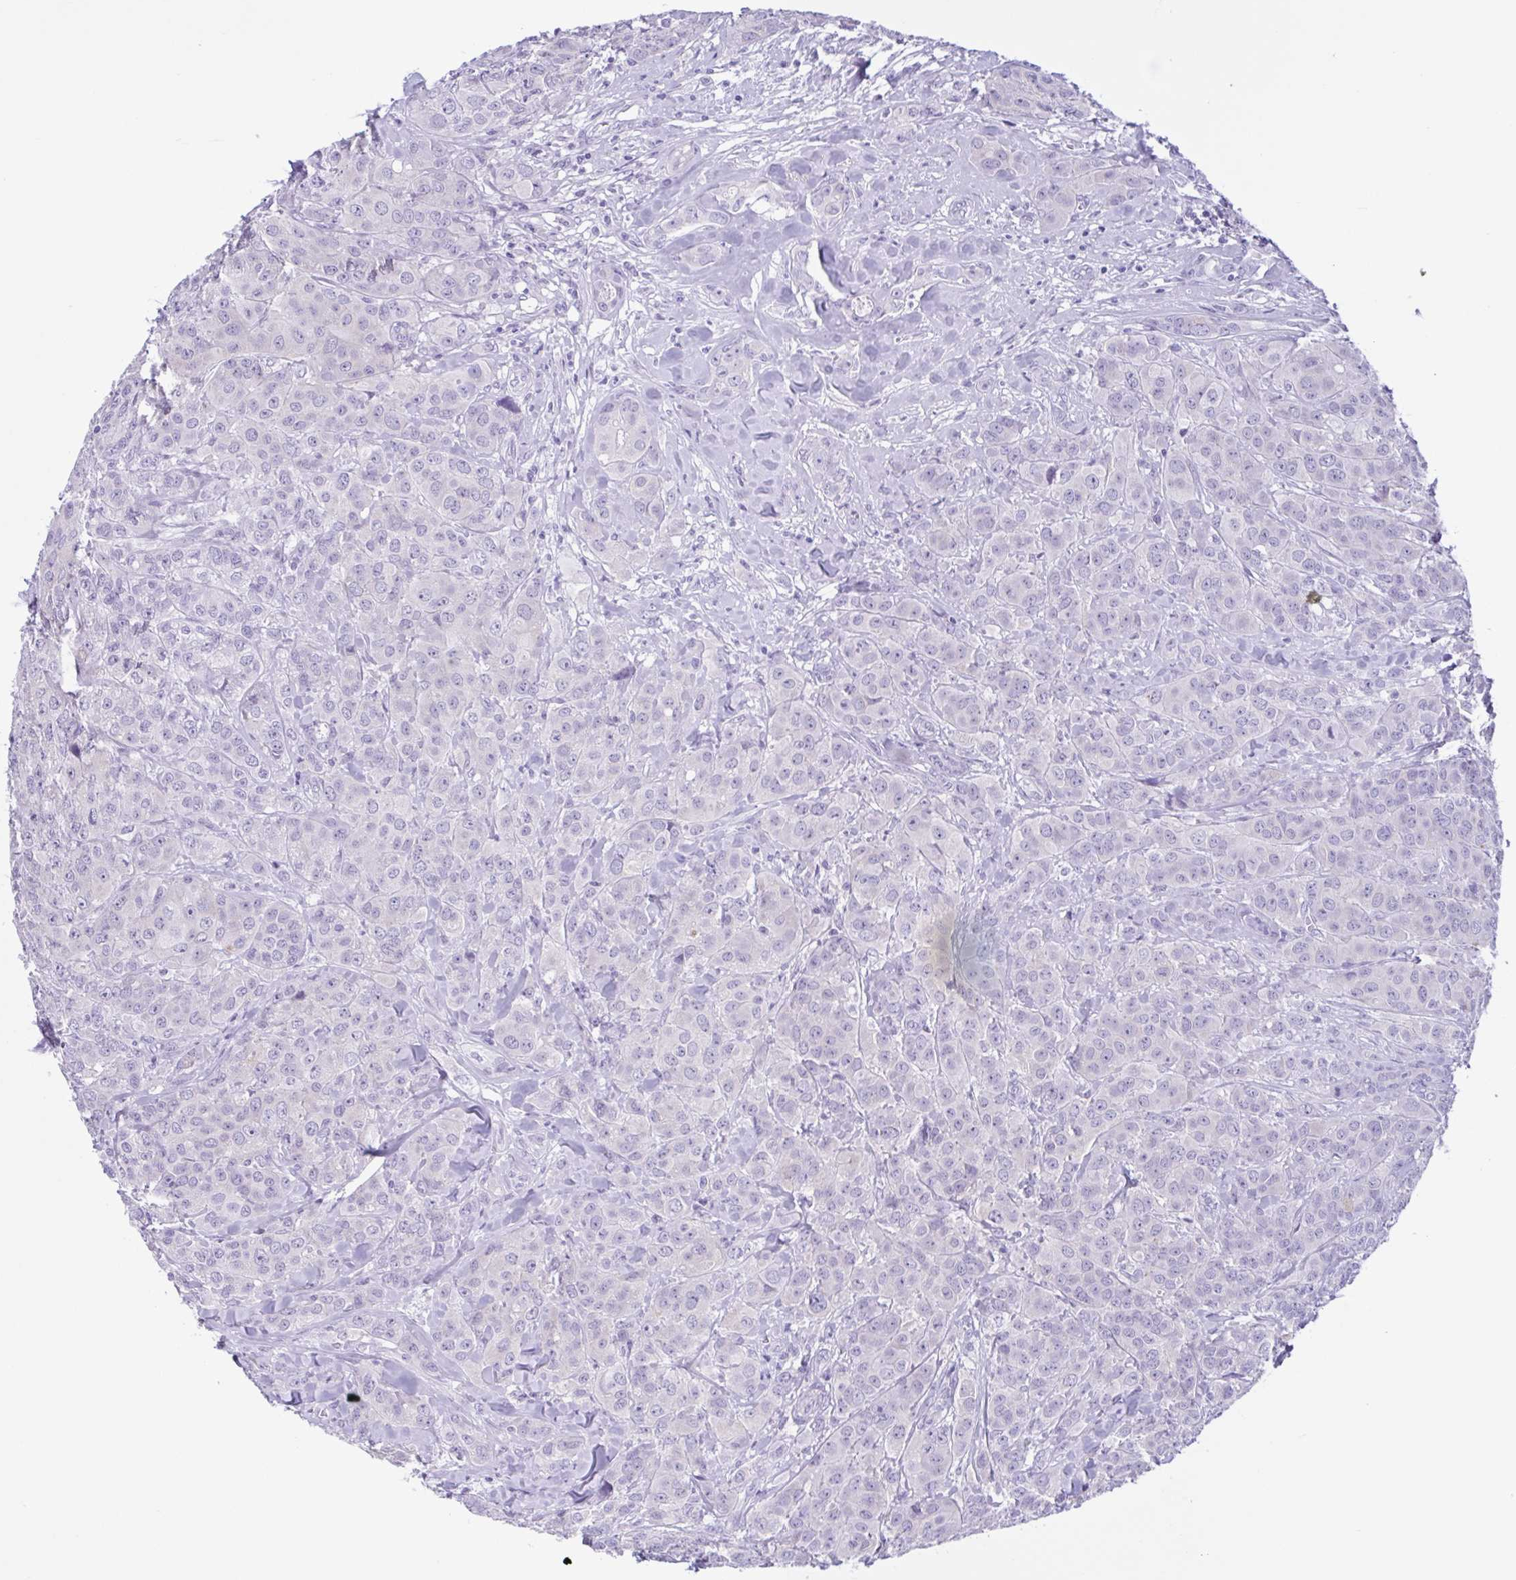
{"staining": {"intensity": "negative", "quantity": "none", "location": "none"}, "tissue": "breast cancer", "cell_type": "Tumor cells", "image_type": "cancer", "snomed": [{"axis": "morphology", "description": "Normal tissue, NOS"}, {"axis": "morphology", "description": "Duct carcinoma"}, {"axis": "topography", "description": "Breast"}], "caption": "The immunohistochemistry (IHC) image has no significant positivity in tumor cells of breast cancer tissue. (DAB immunohistochemistry with hematoxylin counter stain).", "gene": "INAFM1", "patient": {"sex": "female", "age": 43}}